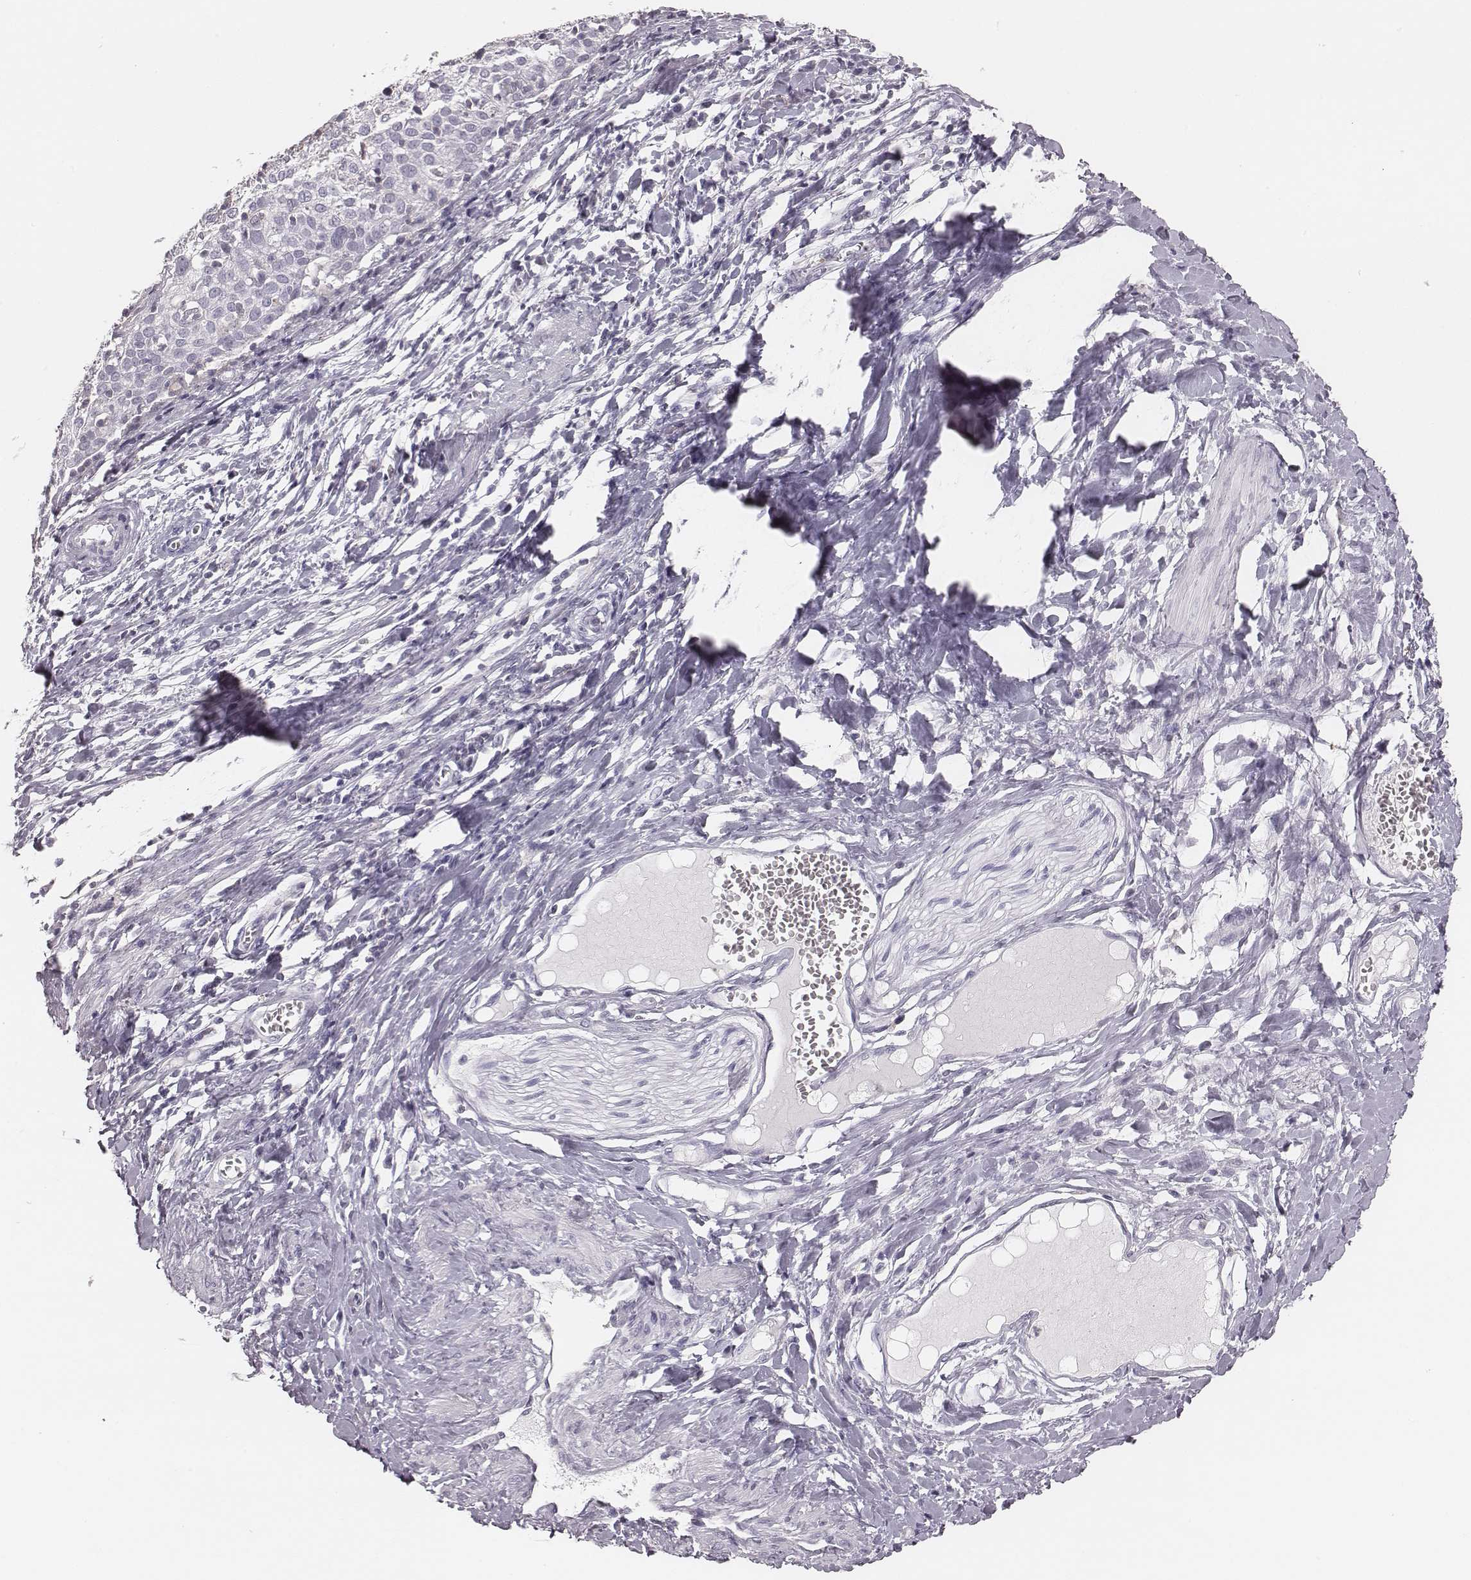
{"staining": {"intensity": "negative", "quantity": "none", "location": "none"}, "tissue": "cervical cancer", "cell_type": "Tumor cells", "image_type": "cancer", "snomed": [{"axis": "morphology", "description": "Squamous cell carcinoma, NOS"}, {"axis": "topography", "description": "Cervix"}], "caption": "There is no significant positivity in tumor cells of squamous cell carcinoma (cervical). (Brightfield microscopy of DAB IHC at high magnification).", "gene": "ZNF365", "patient": {"sex": "female", "age": 39}}